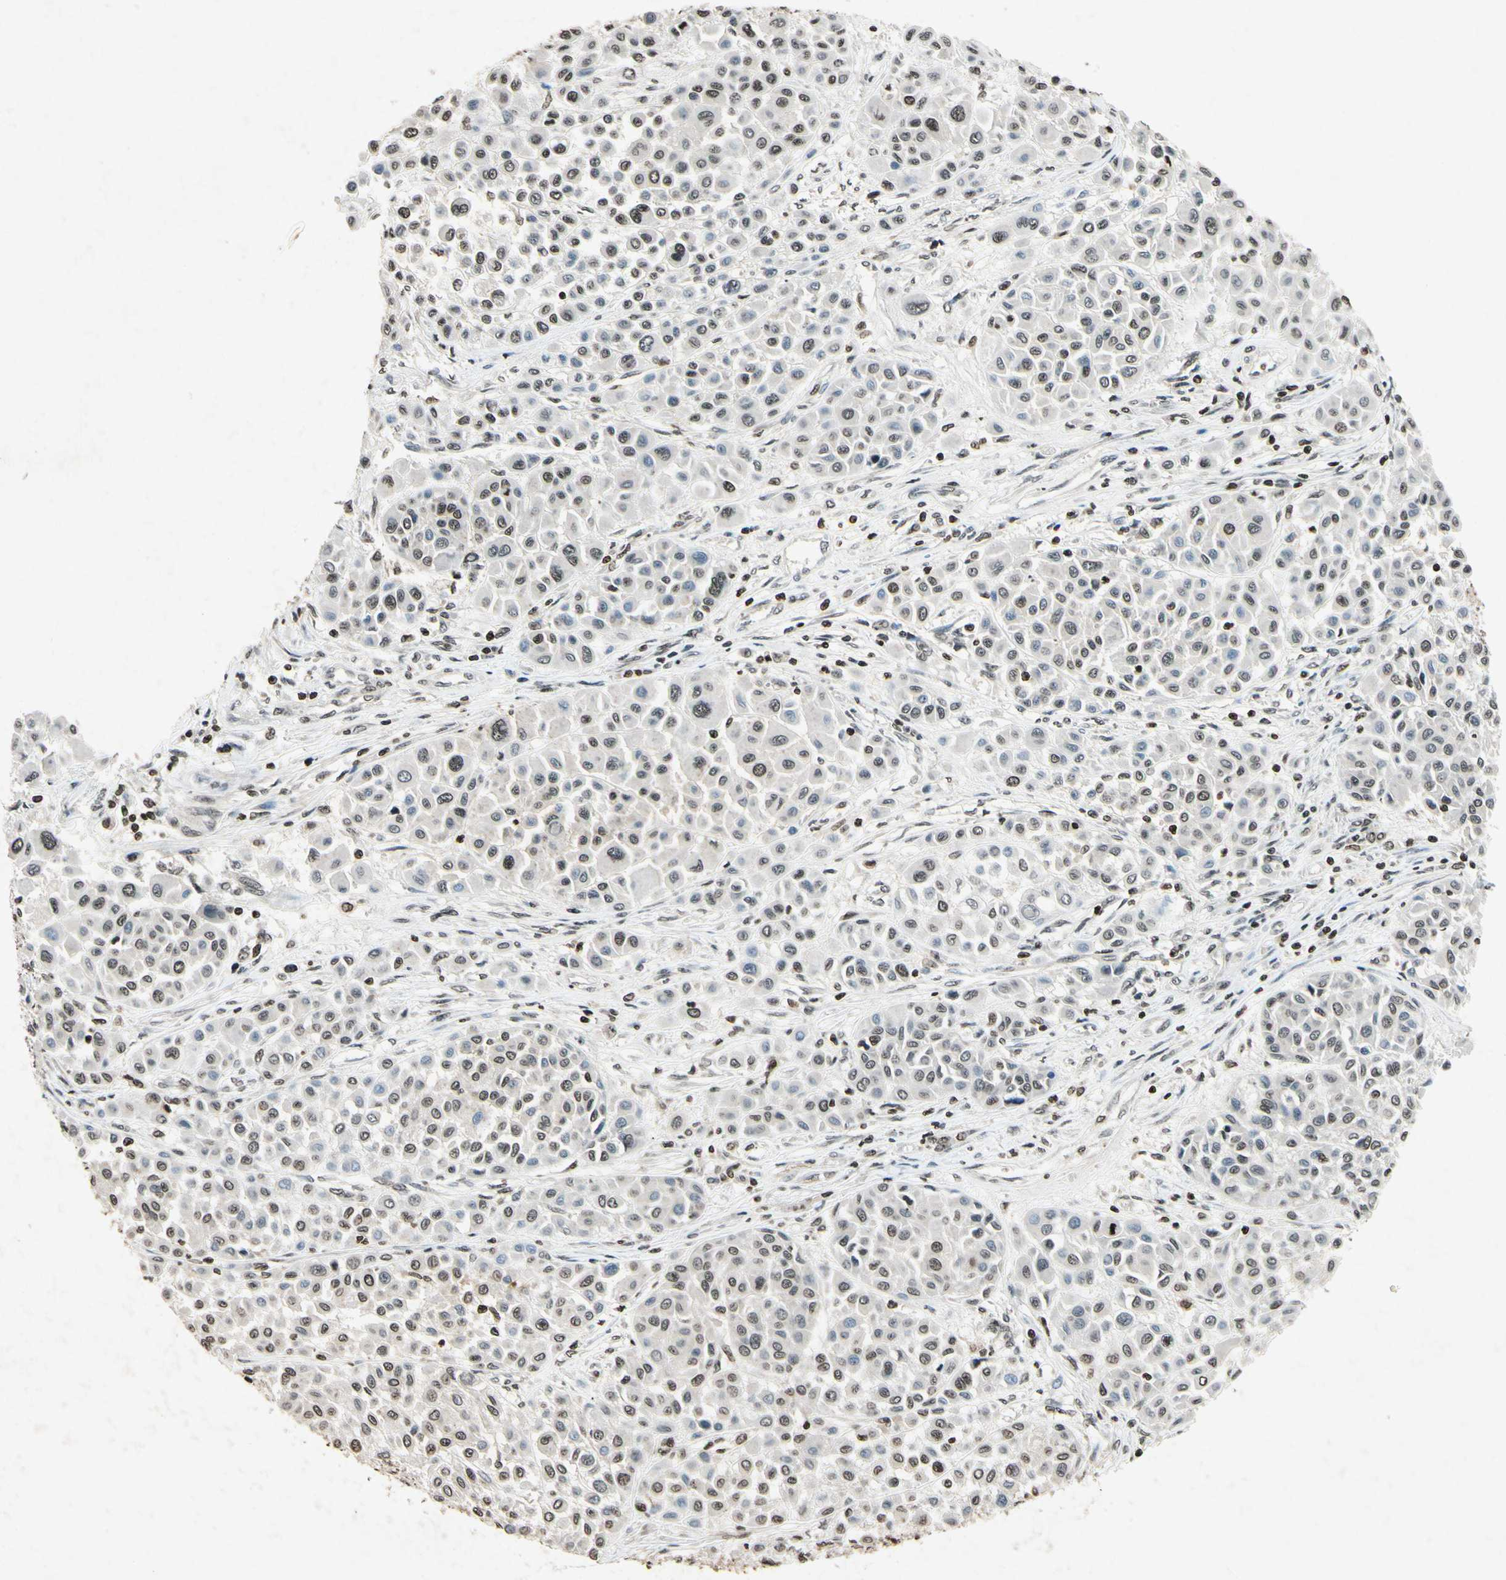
{"staining": {"intensity": "weak", "quantity": "<25%", "location": "nuclear"}, "tissue": "melanoma", "cell_type": "Tumor cells", "image_type": "cancer", "snomed": [{"axis": "morphology", "description": "Malignant melanoma, Metastatic site"}, {"axis": "topography", "description": "Soft tissue"}], "caption": "Malignant melanoma (metastatic site) was stained to show a protein in brown. There is no significant expression in tumor cells.", "gene": "HOXB3", "patient": {"sex": "male", "age": 41}}